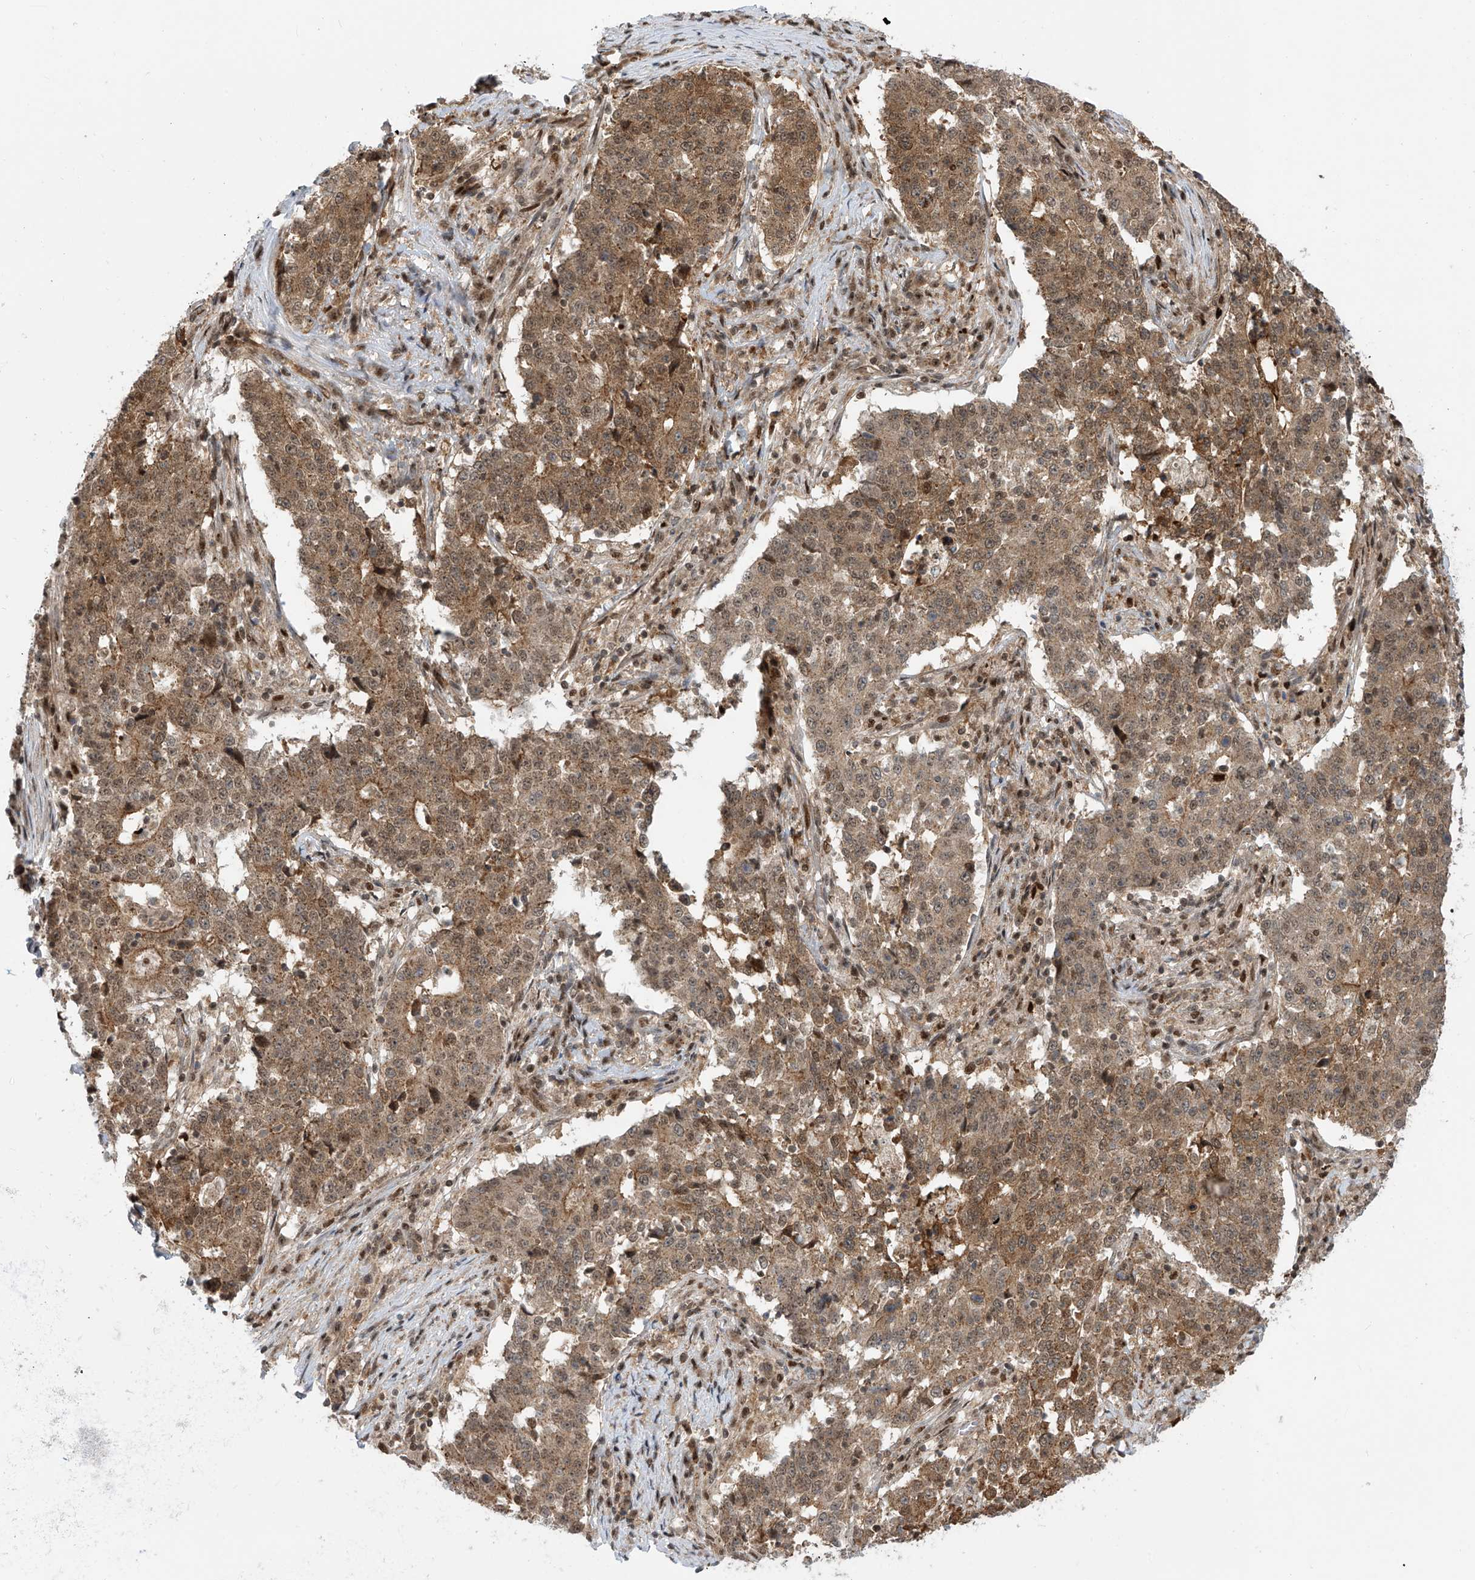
{"staining": {"intensity": "moderate", "quantity": ">75%", "location": "cytoplasmic/membranous,nuclear"}, "tissue": "stomach cancer", "cell_type": "Tumor cells", "image_type": "cancer", "snomed": [{"axis": "morphology", "description": "Adenocarcinoma, NOS"}, {"axis": "topography", "description": "Stomach"}], "caption": "An immunohistochemistry (IHC) image of tumor tissue is shown. Protein staining in brown labels moderate cytoplasmic/membranous and nuclear positivity in stomach cancer (adenocarcinoma) within tumor cells.", "gene": "LAGE3", "patient": {"sex": "male", "age": 59}}